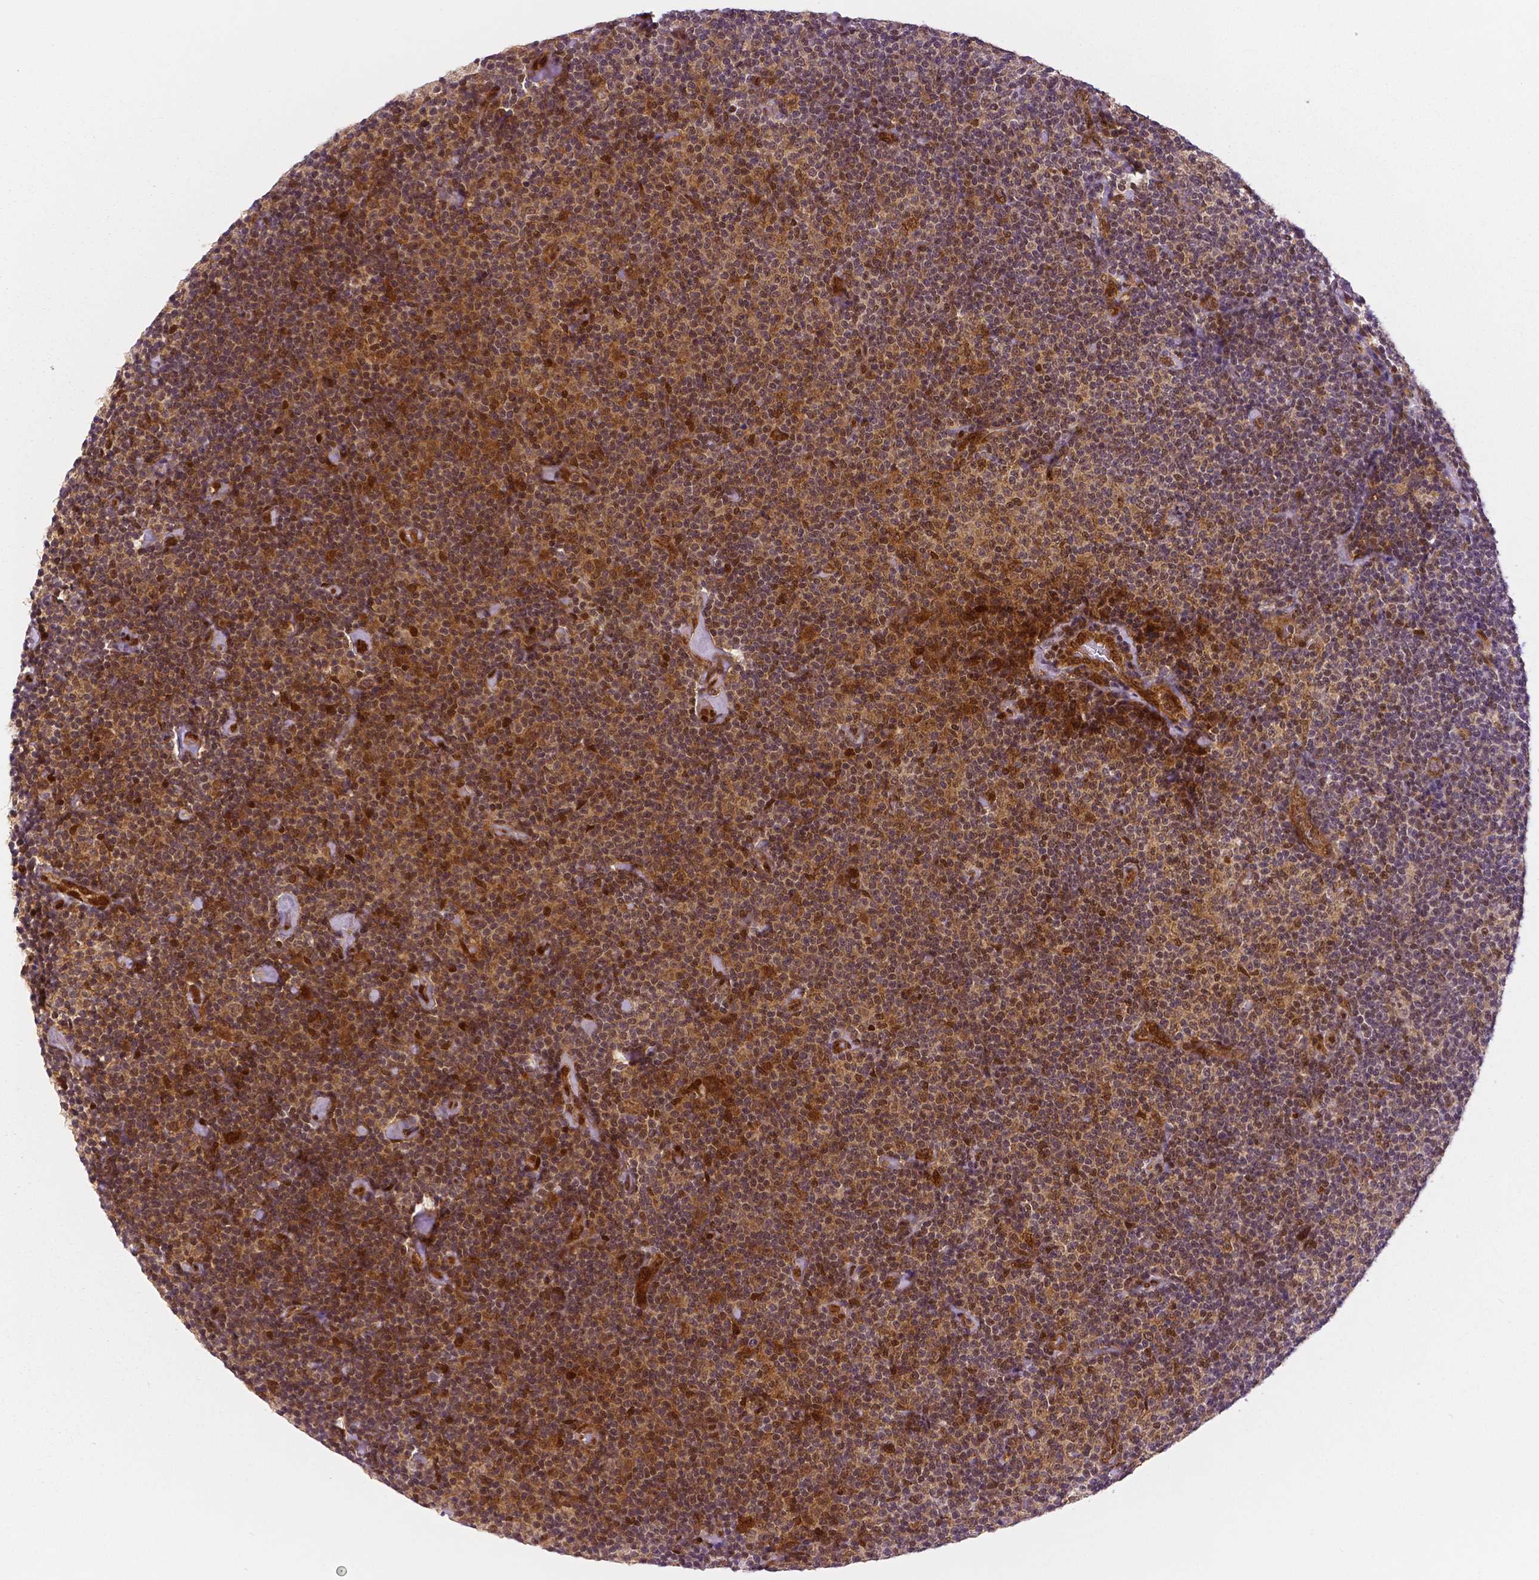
{"staining": {"intensity": "moderate", "quantity": "25%-75%", "location": "cytoplasmic/membranous"}, "tissue": "lymphoma", "cell_type": "Tumor cells", "image_type": "cancer", "snomed": [{"axis": "morphology", "description": "Malignant lymphoma, non-Hodgkin's type, Low grade"}, {"axis": "topography", "description": "Lymph node"}], "caption": "Brown immunohistochemical staining in lymphoma exhibits moderate cytoplasmic/membranous staining in approximately 25%-75% of tumor cells. (Brightfield microscopy of DAB IHC at high magnification).", "gene": "STAT3", "patient": {"sex": "male", "age": 81}}